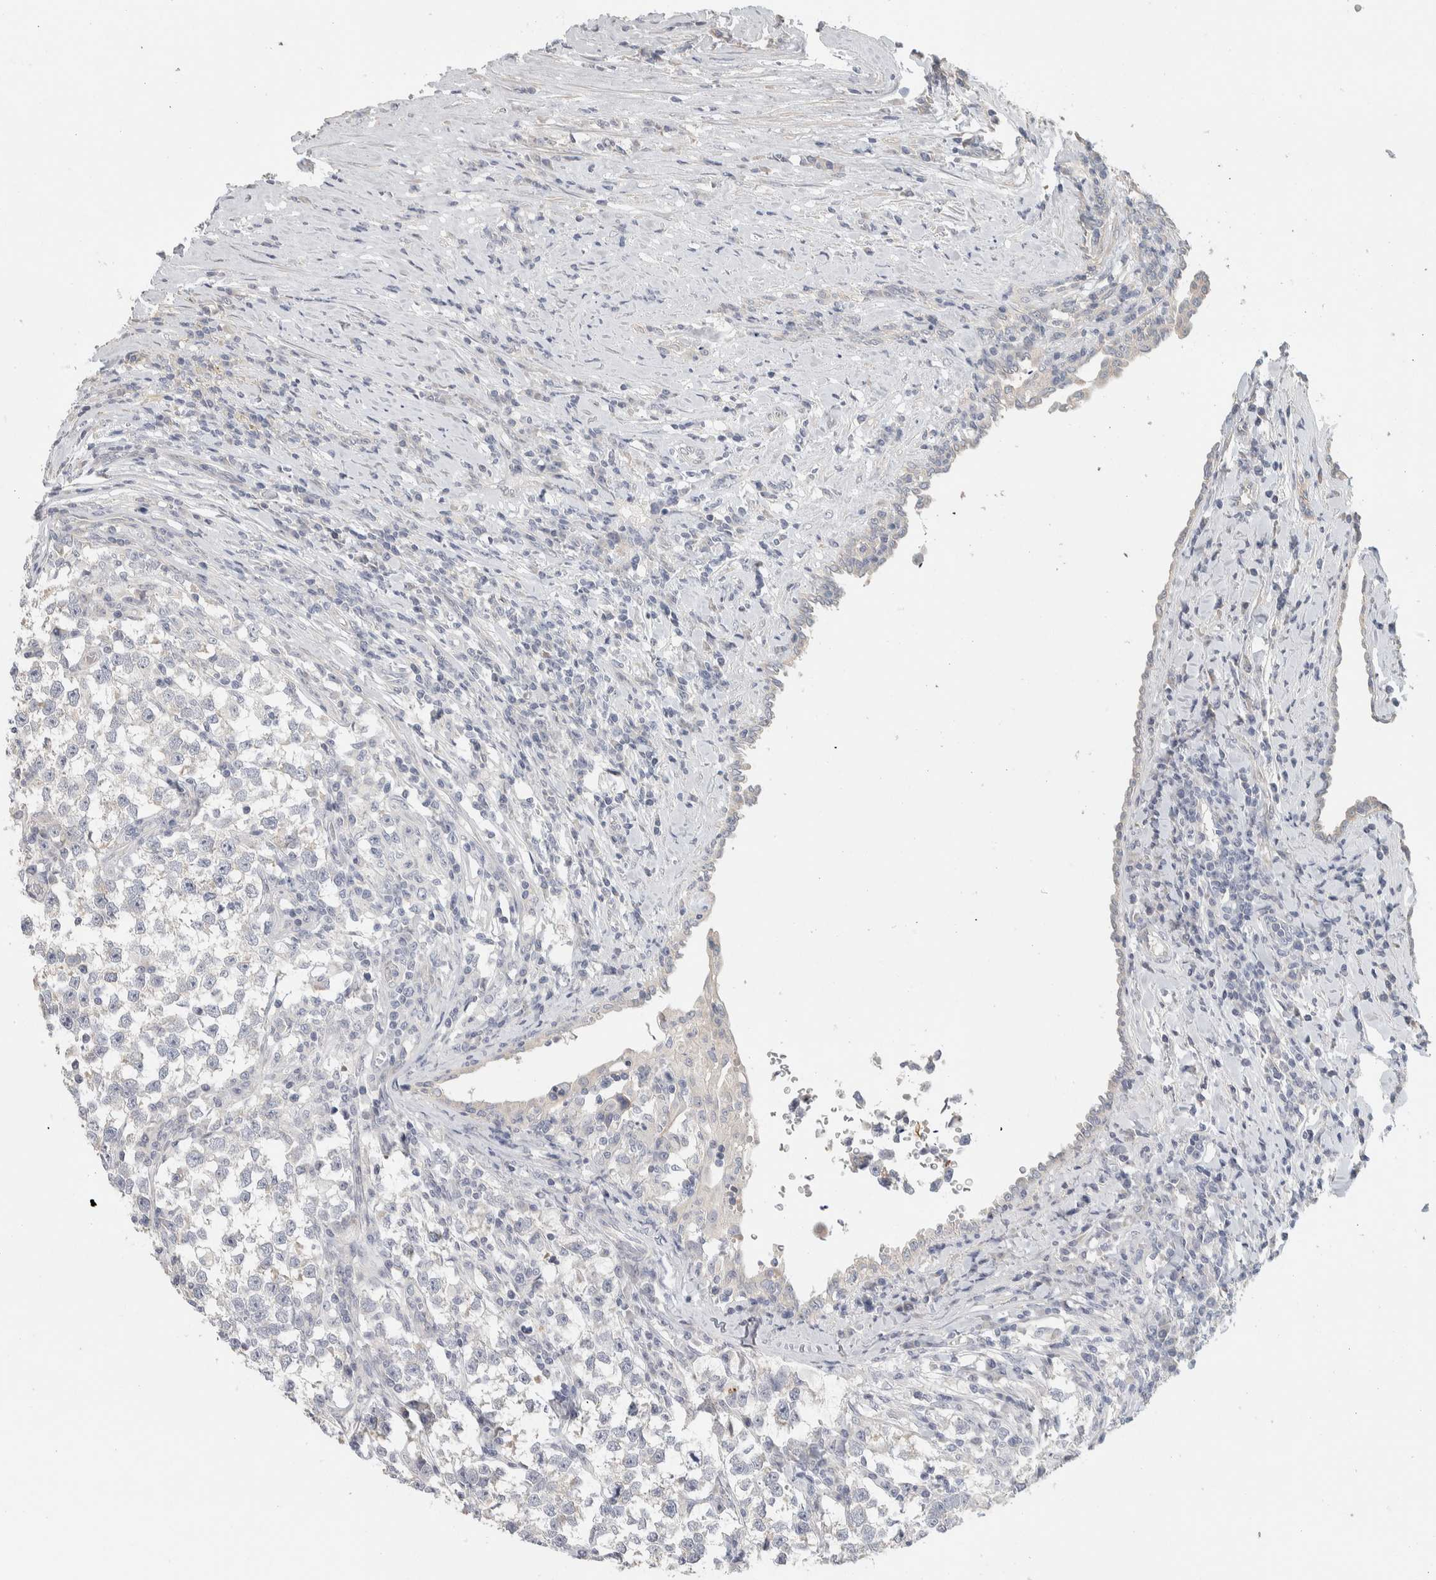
{"staining": {"intensity": "negative", "quantity": "none", "location": "none"}, "tissue": "testis cancer", "cell_type": "Tumor cells", "image_type": "cancer", "snomed": [{"axis": "morphology", "description": "Normal tissue, NOS"}, {"axis": "morphology", "description": "Seminoma, NOS"}, {"axis": "topography", "description": "Testis"}], "caption": "Seminoma (testis) was stained to show a protein in brown. There is no significant expression in tumor cells. (DAB (3,3'-diaminobenzidine) immunohistochemistry (IHC) visualized using brightfield microscopy, high magnification).", "gene": "DCXR", "patient": {"sex": "male", "age": 43}}